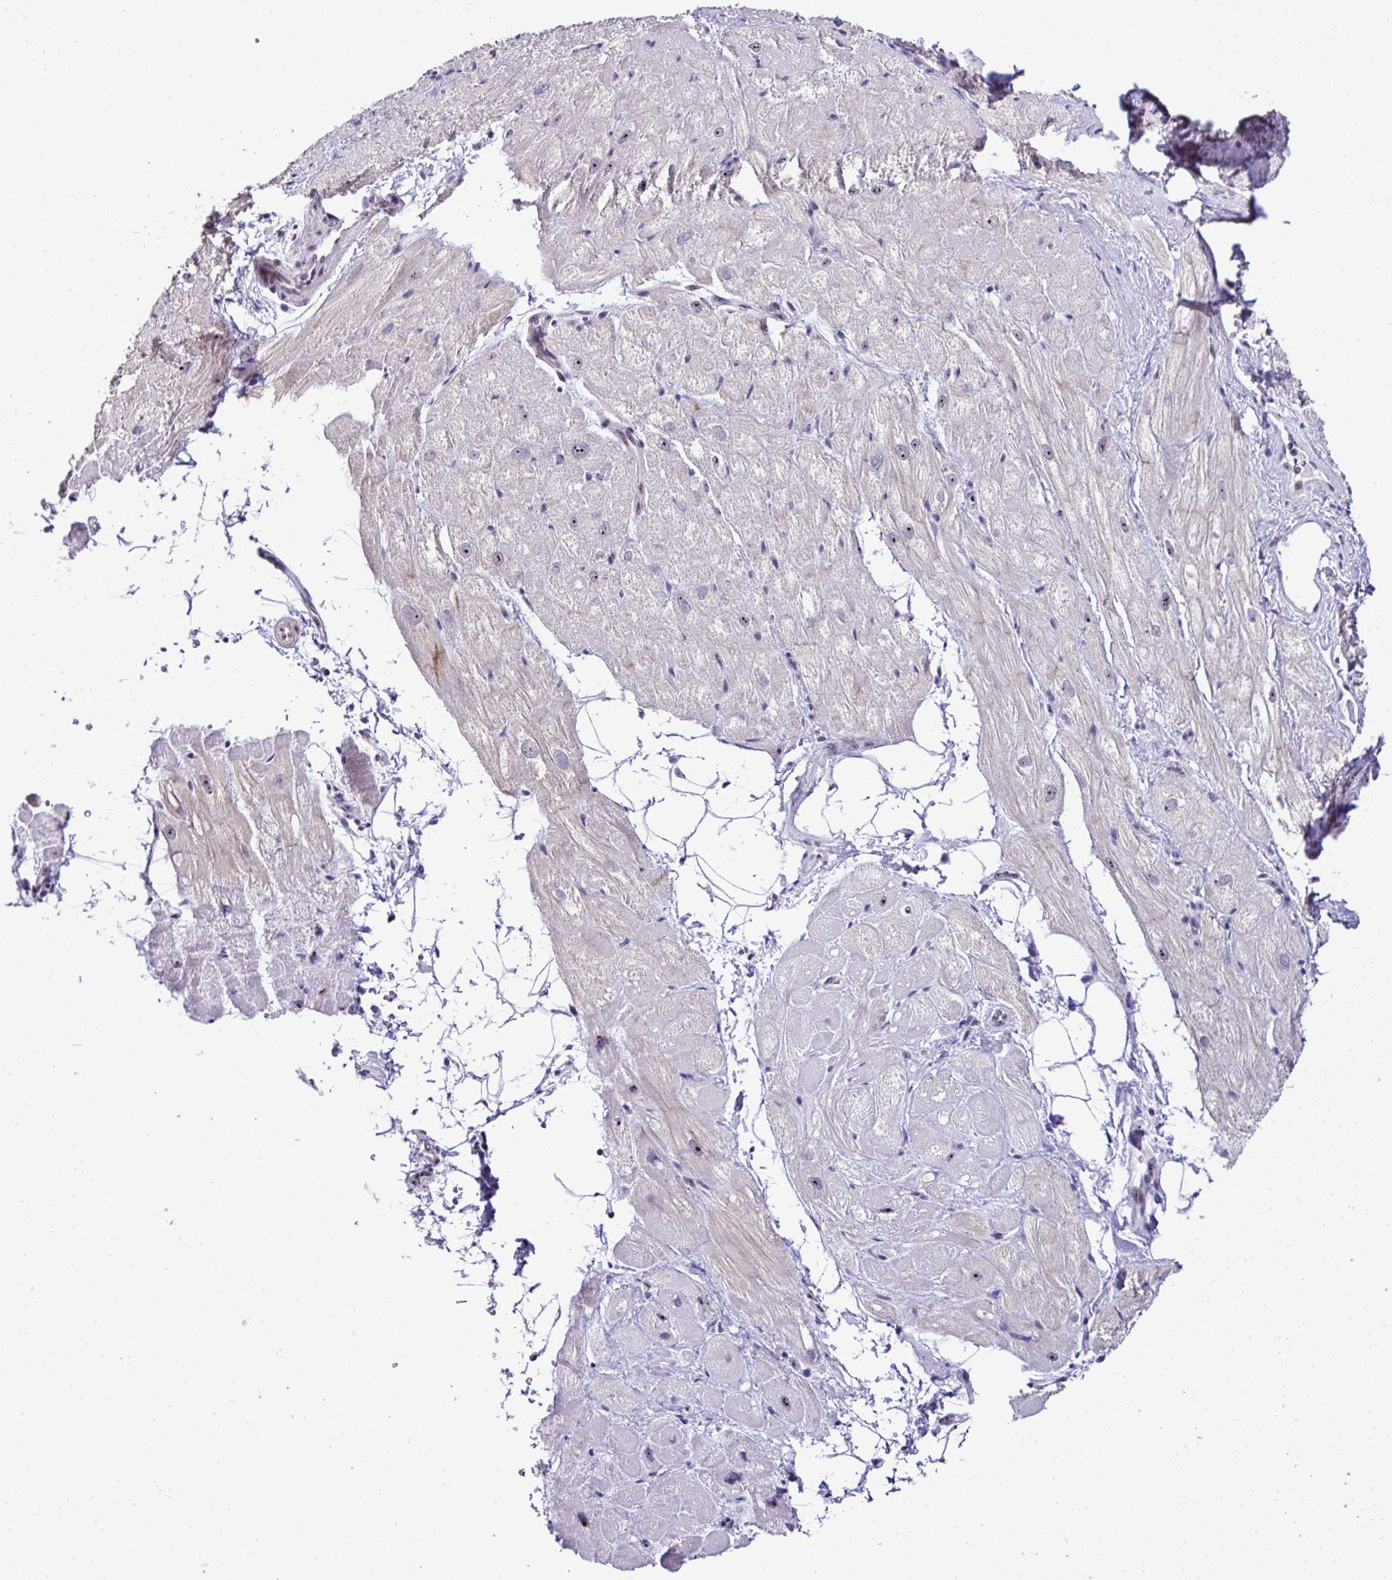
{"staining": {"intensity": "moderate", "quantity": "25%-75%", "location": "nuclear"}, "tissue": "heart muscle", "cell_type": "Cardiomyocytes", "image_type": "normal", "snomed": [{"axis": "morphology", "description": "Normal tissue, NOS"}, {"axis": "topography", "description": "Heart"}], "caption": "Heart muscle stained with DAB immunohistochemistry demonstrates medium levels of moderate nuclear expression in approximately 25%-75% of cardiomyocytes. The staining was performed using DAB (3,3'-diaminobenzidine), with brown indicating positive protein expression. Nuclei are stained blue with hematoxylin.", "gene": "CEP72", "patient": {"sex": "male", "age": 62}}